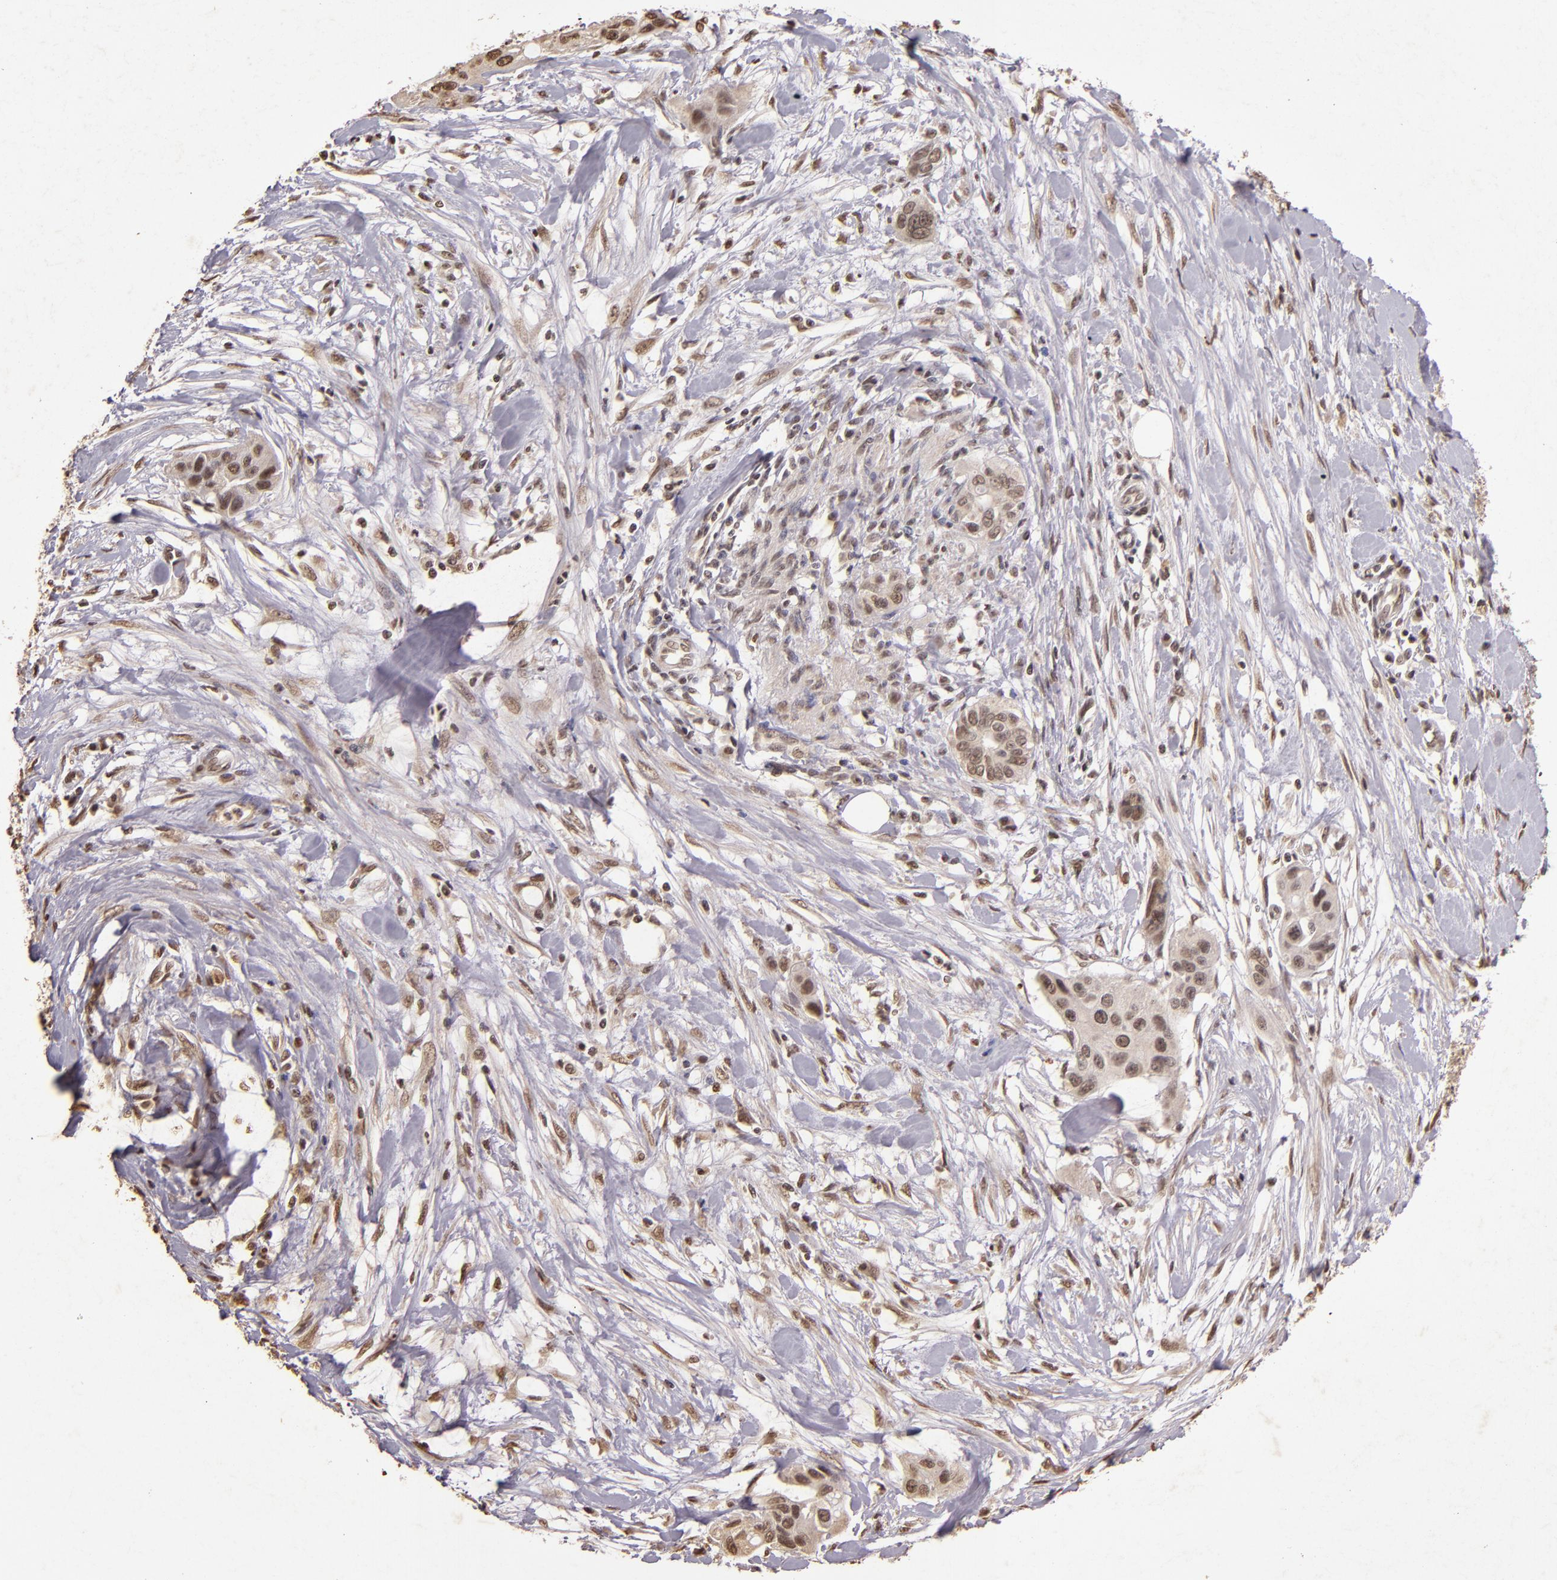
{"staining": {"intensity": "weak", "quantity": ">75%", "location": "cytoplasmic/membranous,nuclear"}, "tissue": "pancreatic cancer", "cell_type": "Tumor cells", "image_type": "cancer", "snomed": [{"axis": "morphology", "description": "Adenocarcinoma, NOS"}, {"axis": "topography", "description": "Pancreas"}], "caption": "Immunohistochemistry (DAB (3,3'-diaminobenzidine)) staining of adenocarcinoma (pancreatic) displays weak cytoplasmic/membranous and nuclear protein positivity in about >75% of tumor cells.", "gene": "CUL1", "patient": {"sex": "female", "age": 60}}